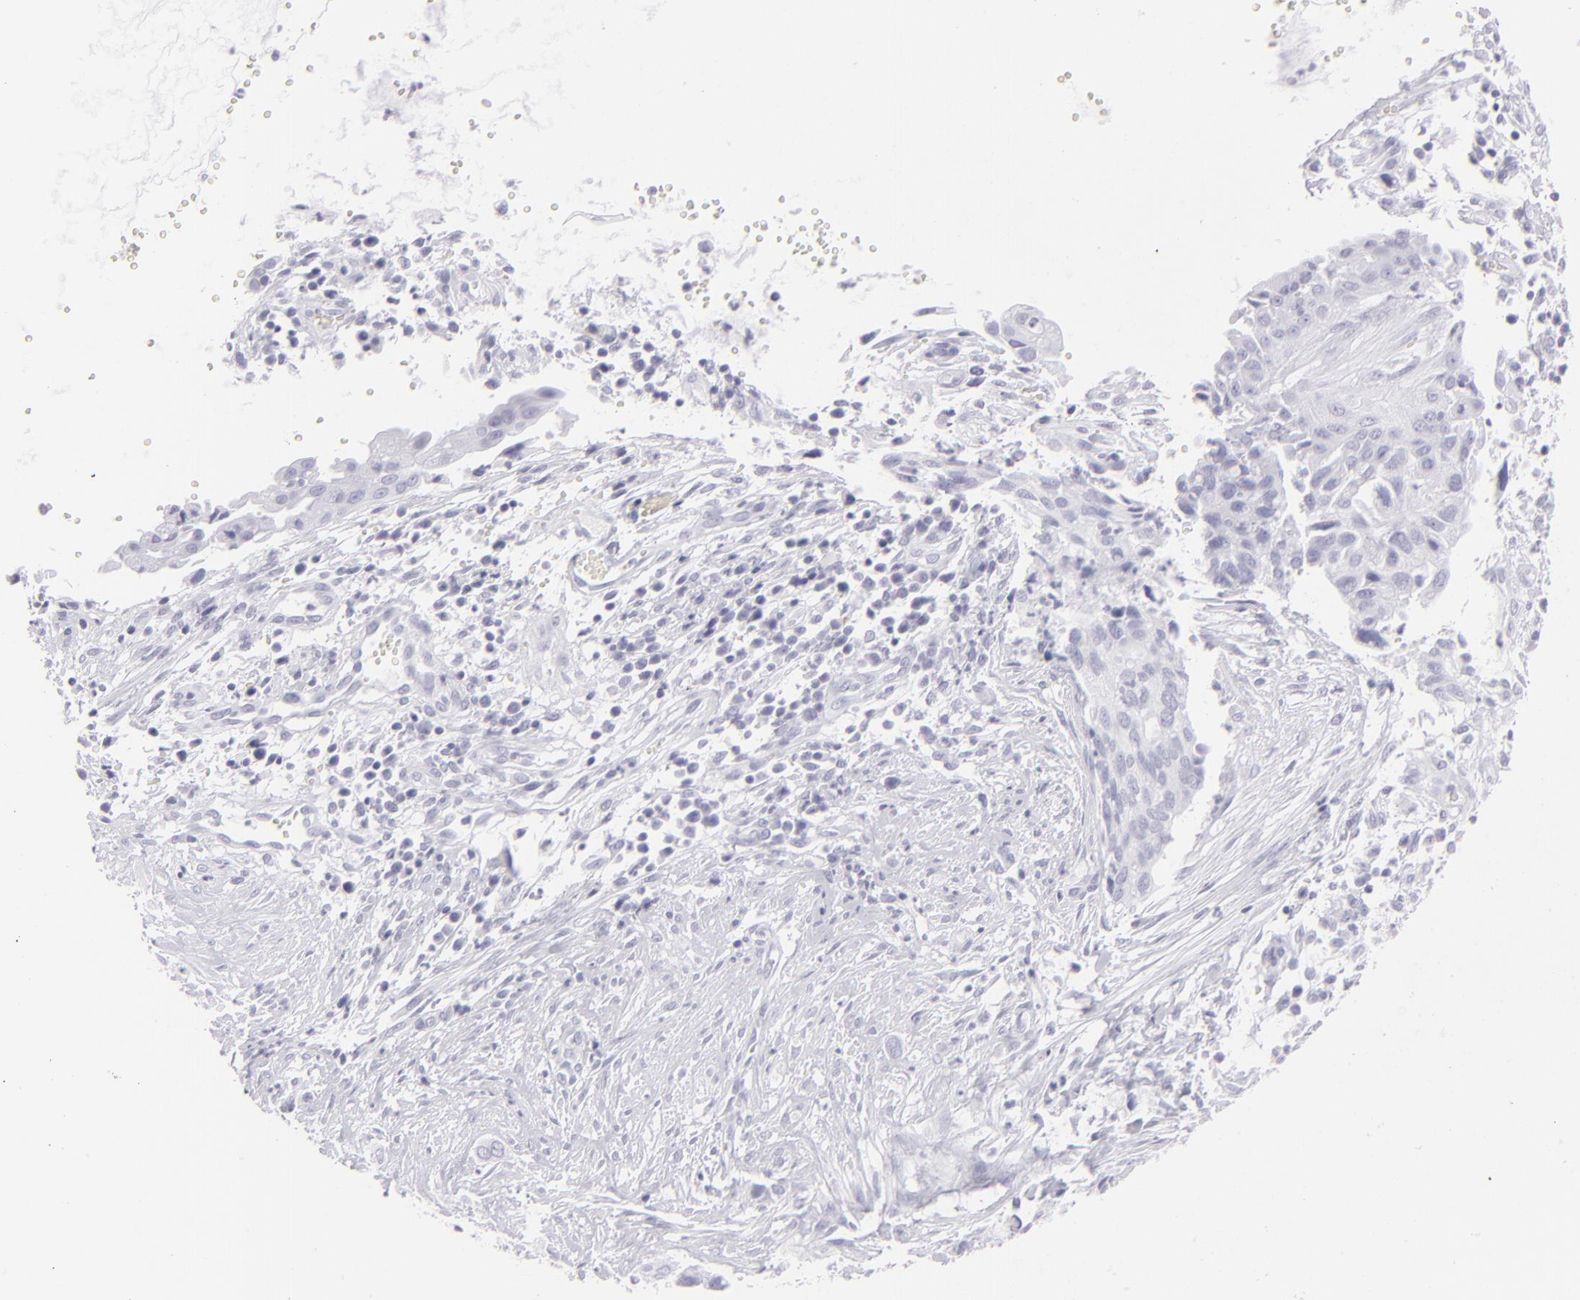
{"staining": {"intensity": "negative", "quantity": "none", "location": "none"}, "tissue": "cervical cancer", "cell_type": "Tumor cells", "image_type": "cancer", "snomed": [{"axis": "morphology", "description": "Normal tissue, NOS"}, {"axis": "morphology", "description": "Squamous cell carcinoma, NOS"}, {"axis": "topography", "description": "Cervix"}], "caption": "There is no significant staining in tumor cells of squamous cell carcinoma (cervical).", "gene": "FLG", "patient": {"sex": "female", "age": 45}}